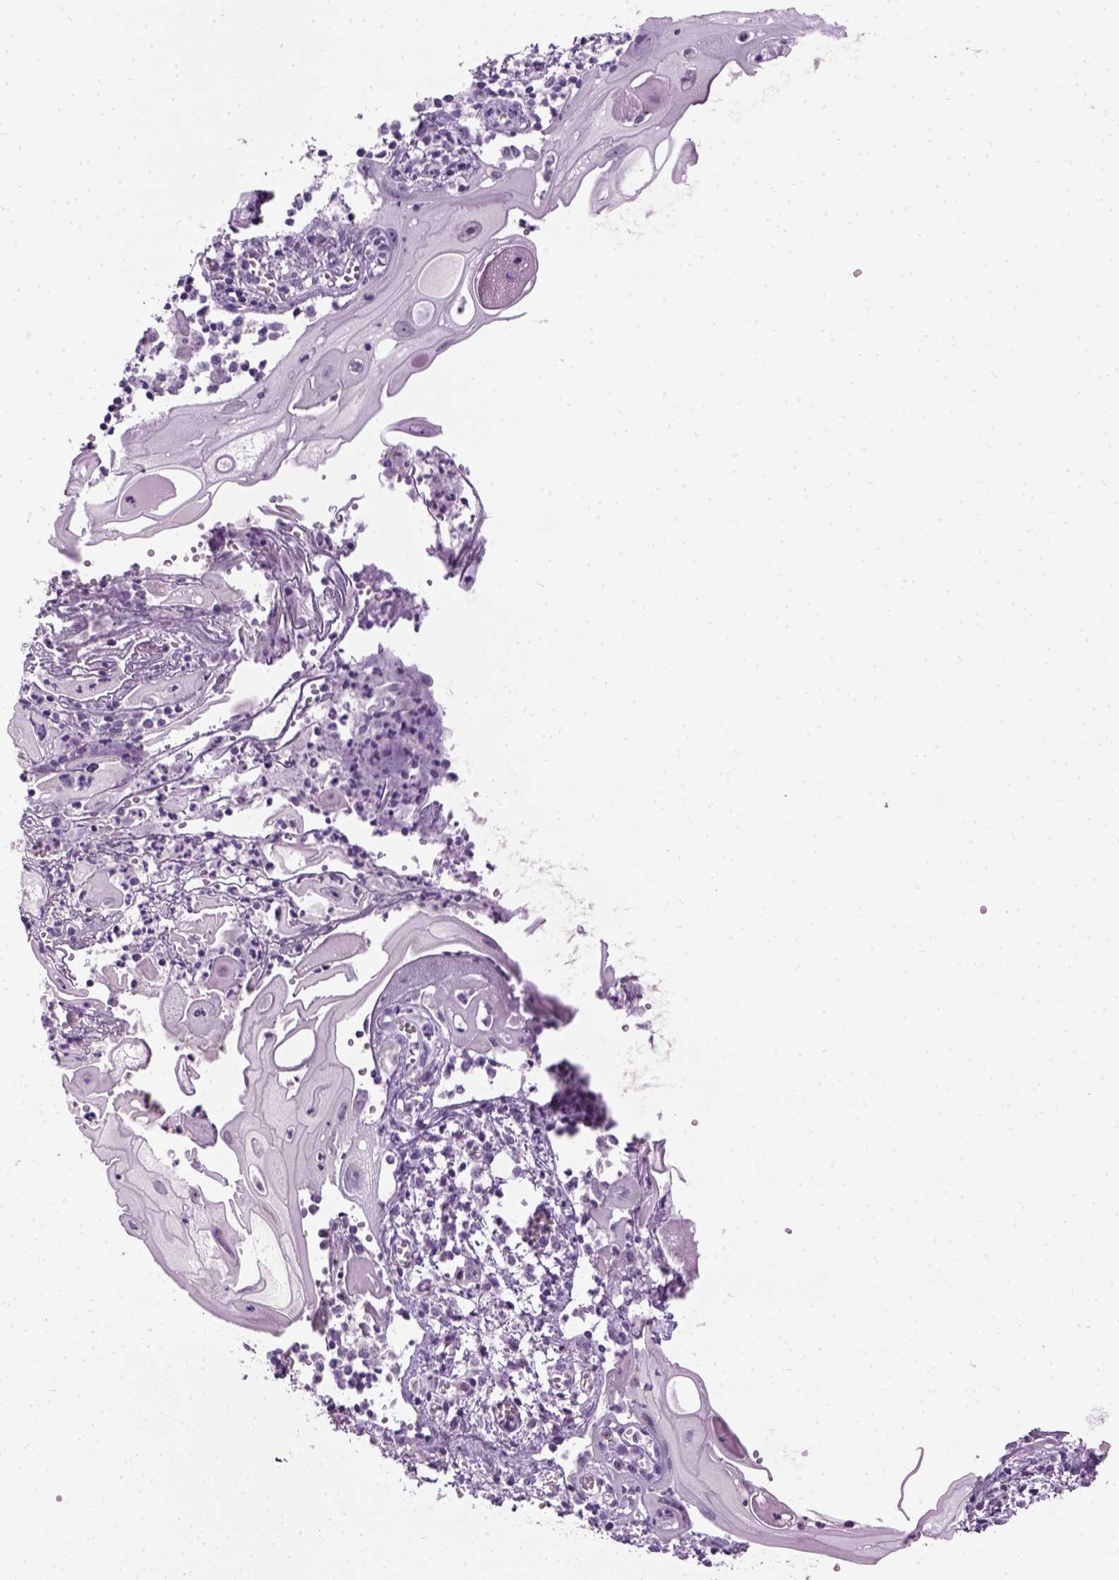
{"staining": {"intensity": "negative", "quantity": "none", "location": "none"}, "tissue": "cervical cancer", "cell_type": "Tumor cells", "image_type": "cancer", "snomed": [{"axis": "morphology", "description": "Squamous cell carcinoma, NOS"}, {"axis": "topography", "description": "Cervix"}], "caption": "An IHC photomicrograph of cervical squamous cell carcinoma is shown. There is no staining in tumor cells of cervical squamous cell carcinoma. (DAB (3,3'-diaminobenzidine) immunohistochemistry (IHC) visualized using brightfield microscopy, high magnification).", "gene": "GABRB2", "patient": {"sex": "female", "age": 30}}